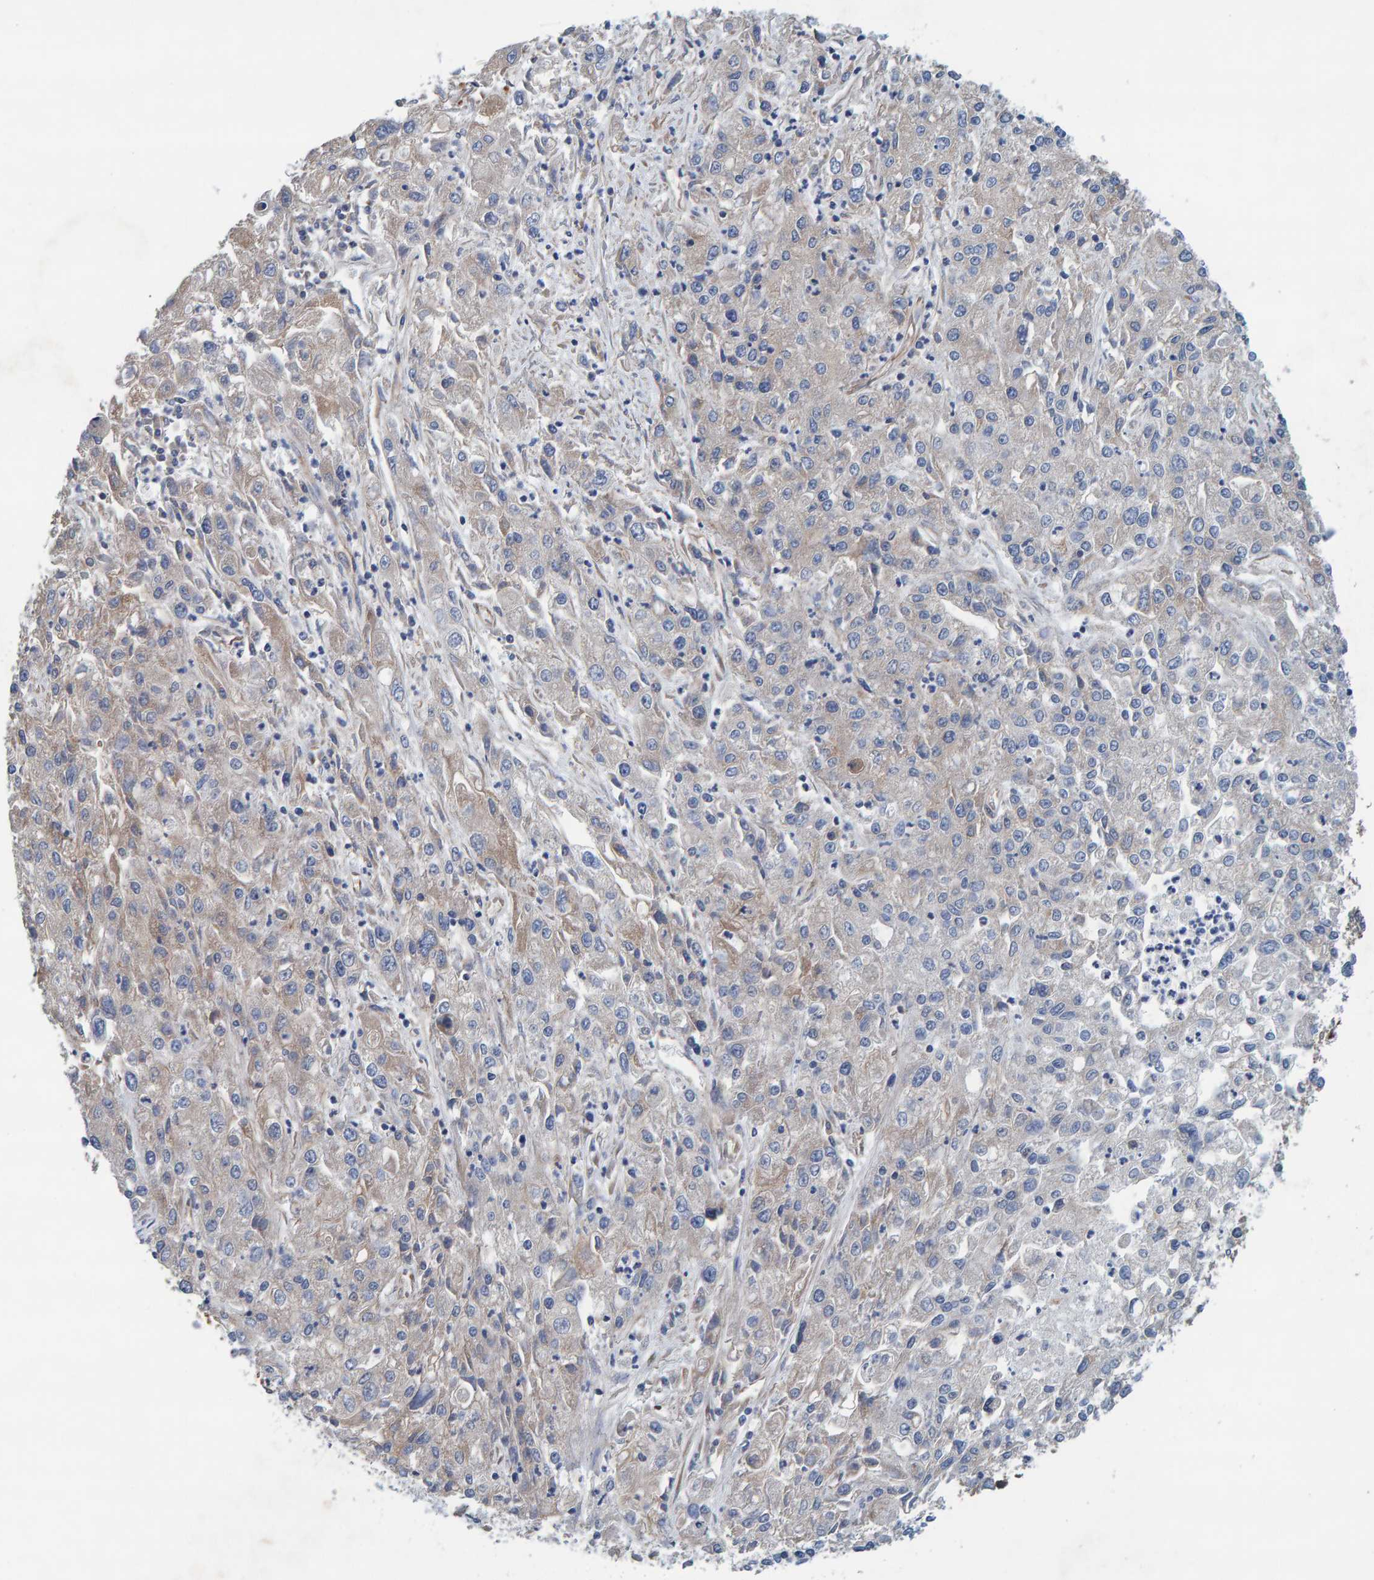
{"staining": {"intensity": "weak", "quantity": "<25%", "location": "cytoplasmic/membranous"}, "tissue": "endometrial cancer", "cell_type": "Tumor cells", "image_type": "cancer", "snomed": [{"axis": "morphology", "description": "Adenocarcinoma, NOS"}, {"axis": "topography", "description": "Endometrium"}], "caption": "Micrograph shows no significant protein staining in tumor cells of endometrial adenocarcinoma.", "gene": "MKLN1", "patient": {"sex": "female", "age": 49}}